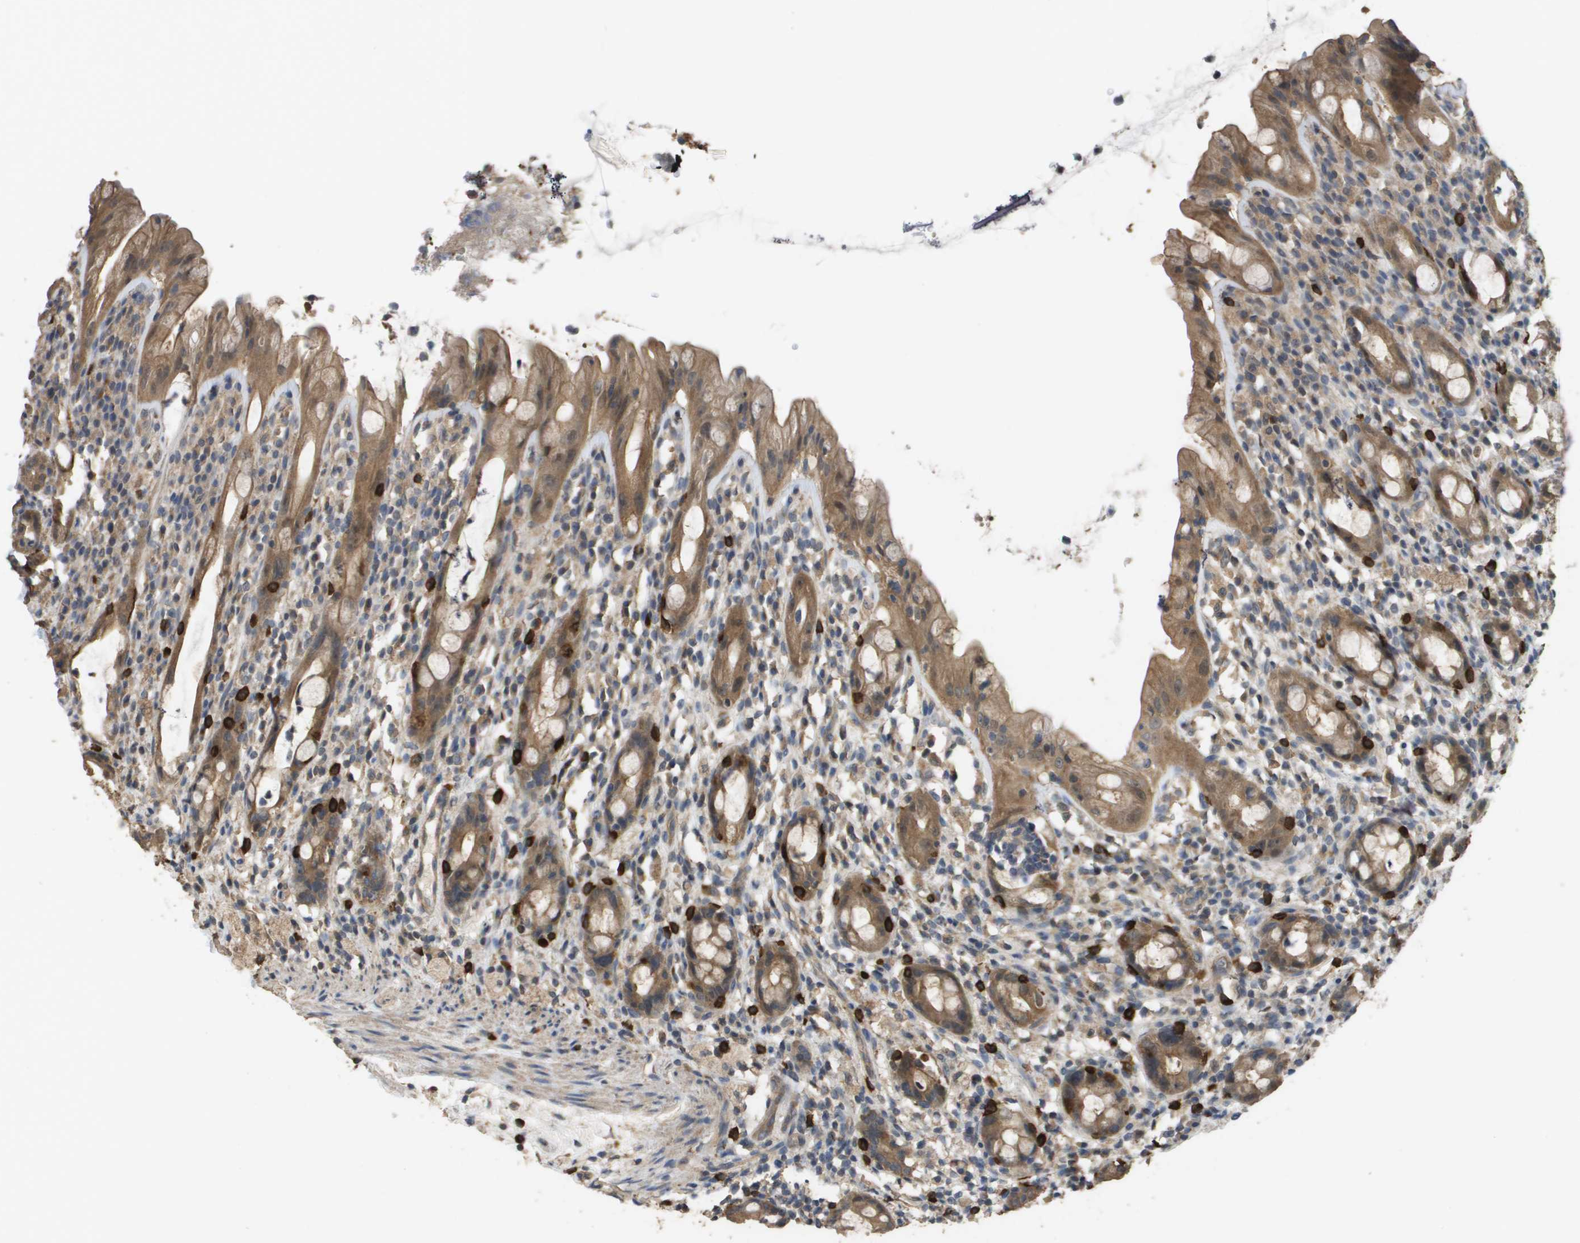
{"staining": {"intensity": "moderate", "quantity": ">75%", "location": "cytoplasmic/membranous"}, "tissue": "rectum", "cell_type": "Glandular cells", "image_type": "normal", "snomed": [{"axis": "morphology", "description": "Normal tissue, NOS"}, {"axis": "topography", "description": "Rectum"}], "caption": "High-magnification brightfield microscopy of benign rectum stained with DAB (3,3'-diaminobenzidine) (brown) and counterstained with hematoxylin (blue). glandular cells exhibit moderate cytoplasmic/membranous staining is present in about>75% of cells.", "gene": "RAB27B", "patient": {"sex": "male", "age": 44}}